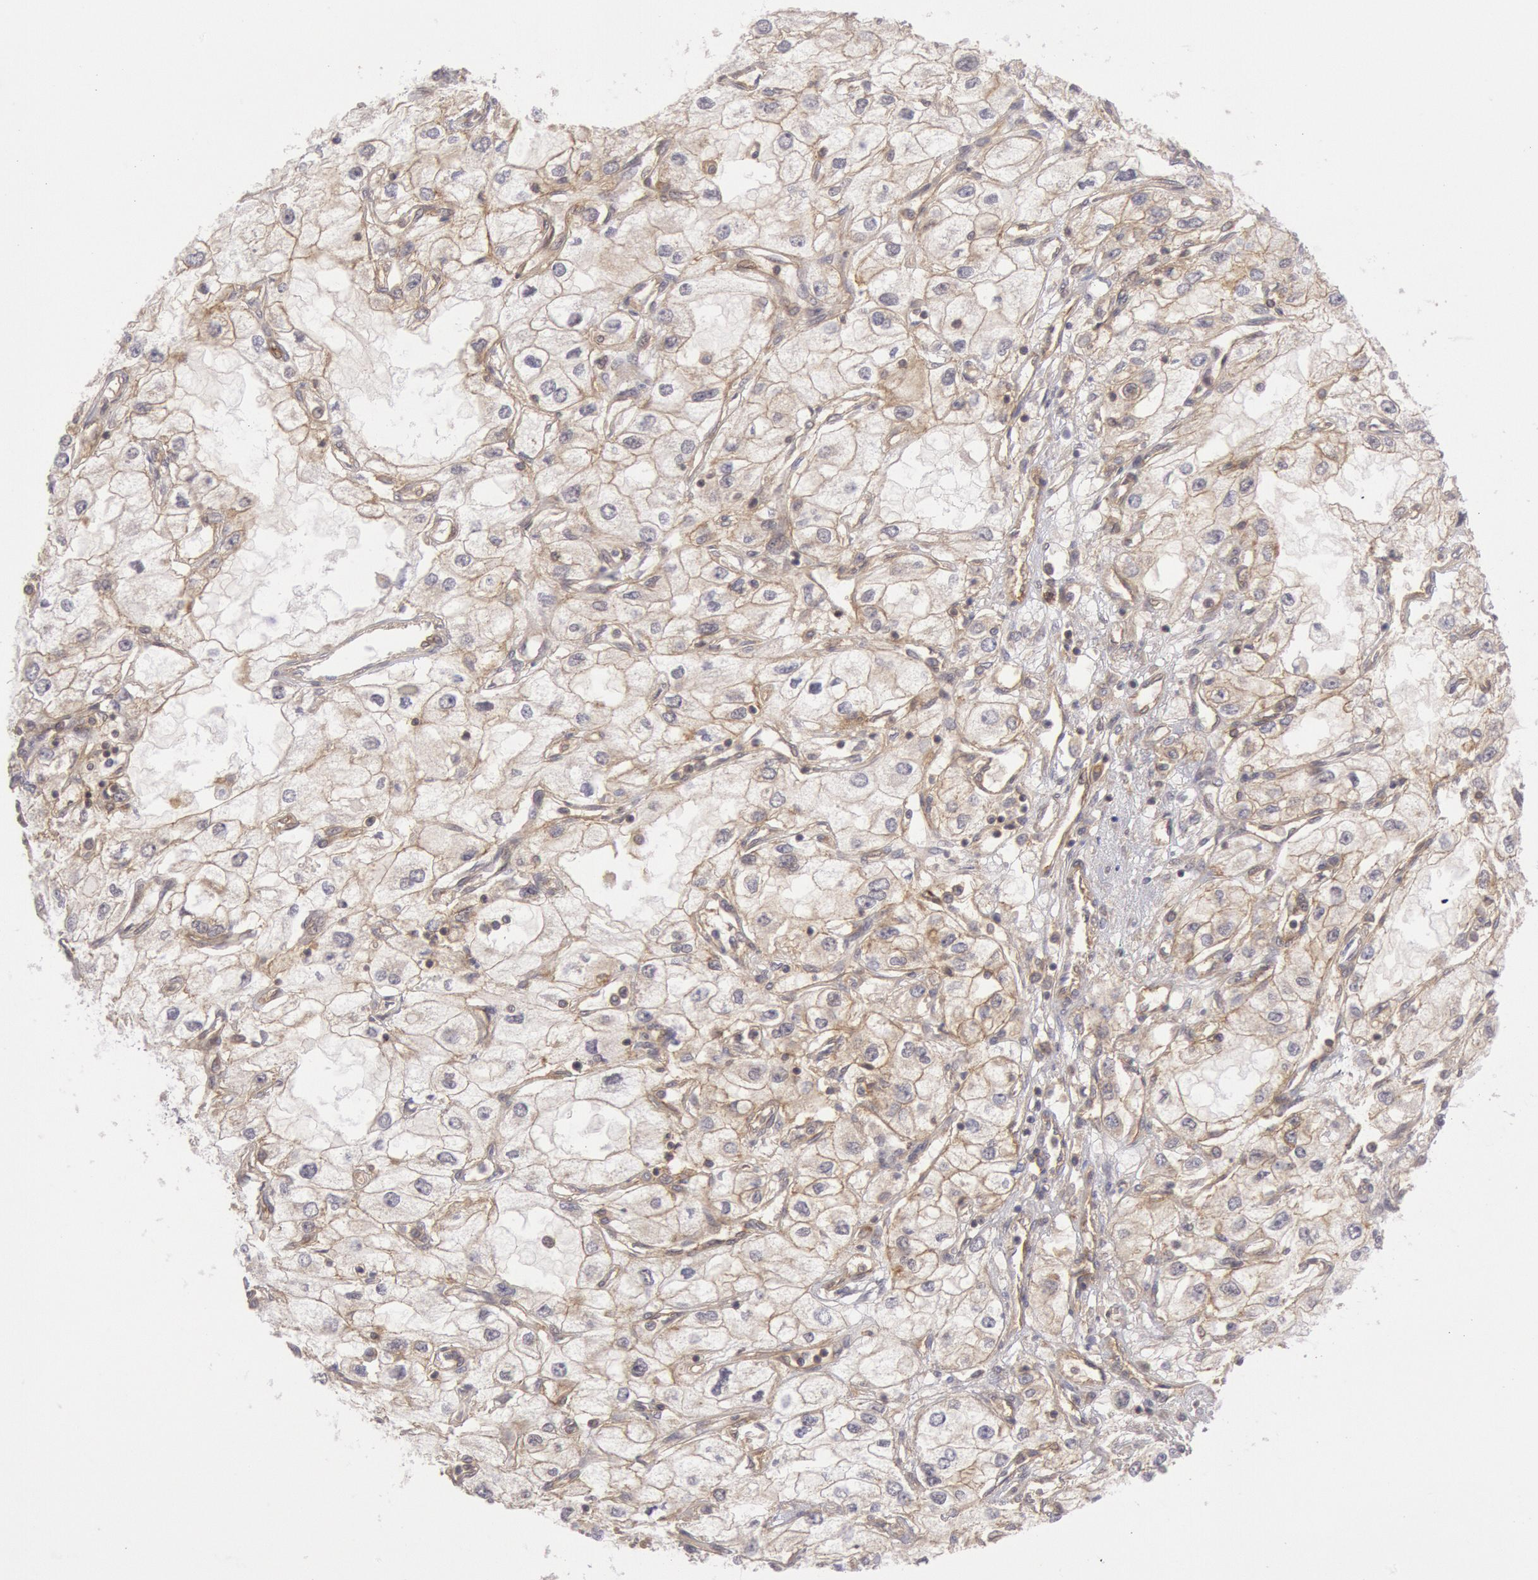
{"staining": {"intensity": "weak", "quantity": "25%-75%", "location": "cytoplasmic/membranous"}, "tissue": "renal cancer", "cell_type": "Tumor cells", "image_type": "cancer", "snomed": [{"axis": "morphology", "description": "Adenocarcinoma, NOS"}, {"axis": "topography", "description": "Kidney"}], "caption": "This micrograph exhibits IHC staining of human adenocarcinoma (renal), with low weak cytoplasmic/membranous positivity in about 25%-75% of tumor cells.", "gene": "STX4", "patient": {"sex": "male", "age": 57}}